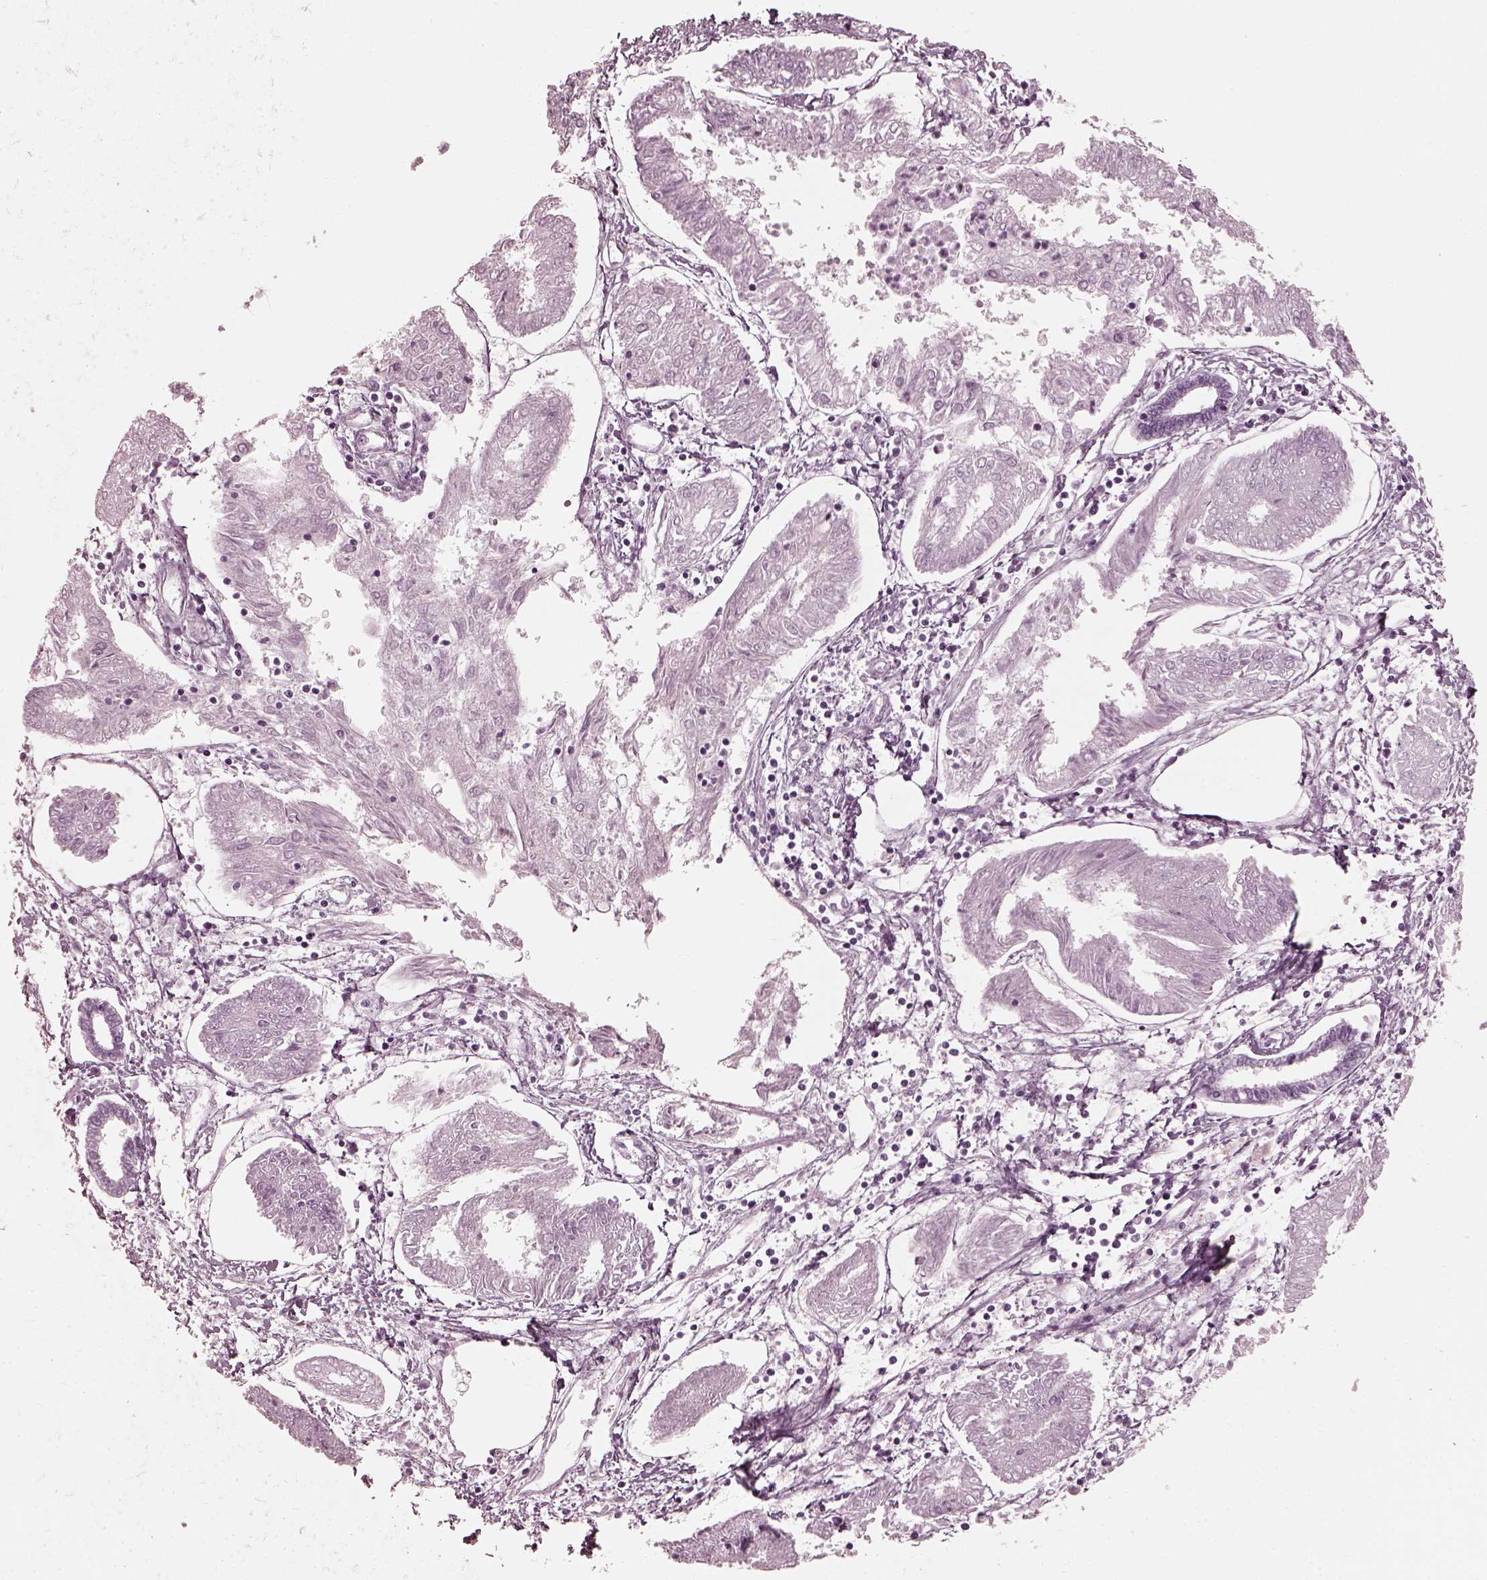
{"staining": {"intensity": "negative", "quantity": "none", "location": "none"}, "tissue": "endometrial cancer", "cell_type": "Tumor cells", "image_type": "cancer", "snomed": [{"axis": "morphology", "description": "Adenocarcinoma, NOS"}, {"axis": "topography", "description": "Endometrium"}], "caption": "Protein analysis of adenocarcinoma (endometrial) reveals no significant positivity in tumor cells.", "gene": "SAXO2", "patient": {"sex": "female", "age": 68}}